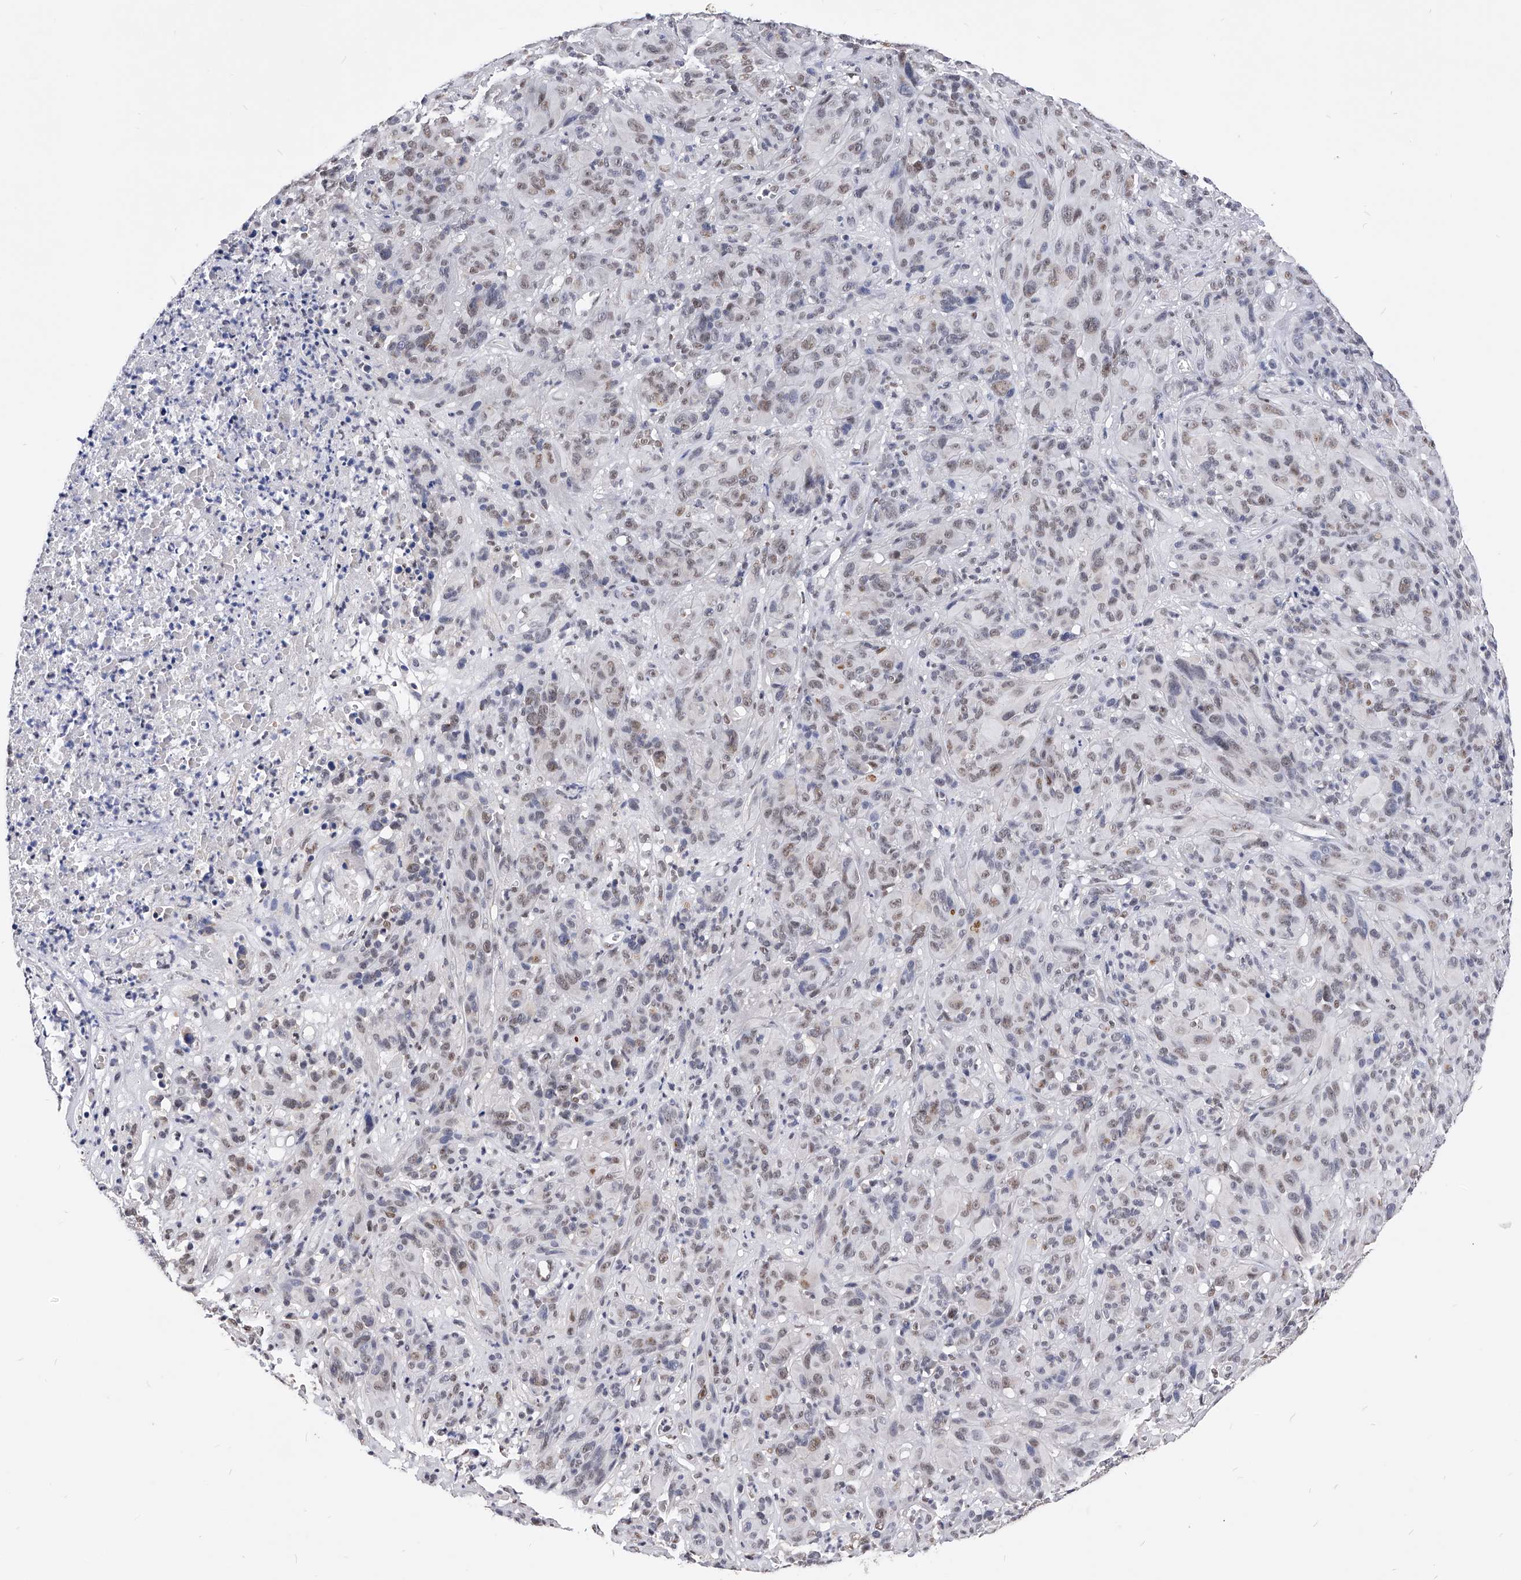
{"staining": {"intensity": "weak", "quantity": ">75%", "location": "nuclear"}, "tissue": "melanoma", "cell_type": "Tumor cells", "image_type": "cancer", "snomed": [{"axis": "morphology", "description": "Malignant melanoma, NOS"}, {"axis": "topography", "description": "Skin of head"}], "caption": "Human malignant melanoma stained with a brown dye displays weak nuclear positive staining in approximately >75% of tumor cells.", "gene": "ZNF529", "patient": {"sex": "male", "age": 96}}